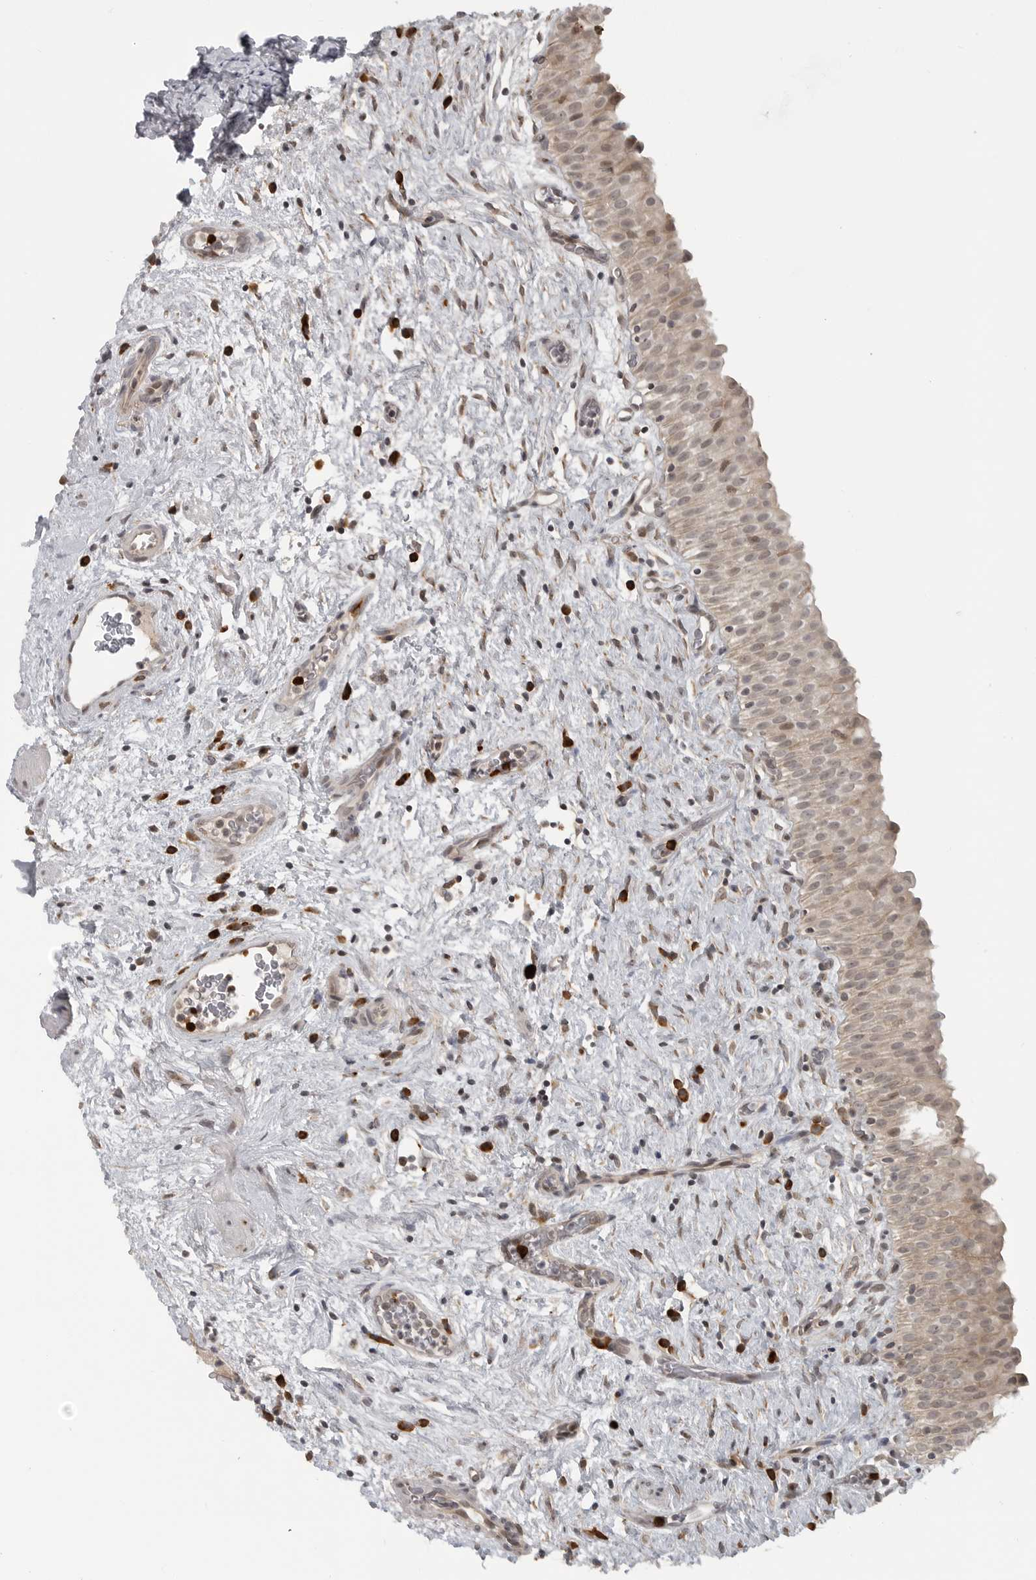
{"staining": {"intensity": "weak", "quantity": ">75%", "location": "cytoplasmic/membranous"}, "tissue": "urinary bladder", "cell_type": "Urothelial cells", "image_type": "normal", "snomed": [{"axis": "morphology", "description": "Normal tissue, NOS"}, {"axis": "topography", "description": "Urinary bladder"}], "caption": "Weak cytoplasmic/membranous expression is identified in approximately >75% of urothelial cells in benign urinary bladder.", "gene": "CEP295NL", "patient": {"sex": "male", "age": 82}}